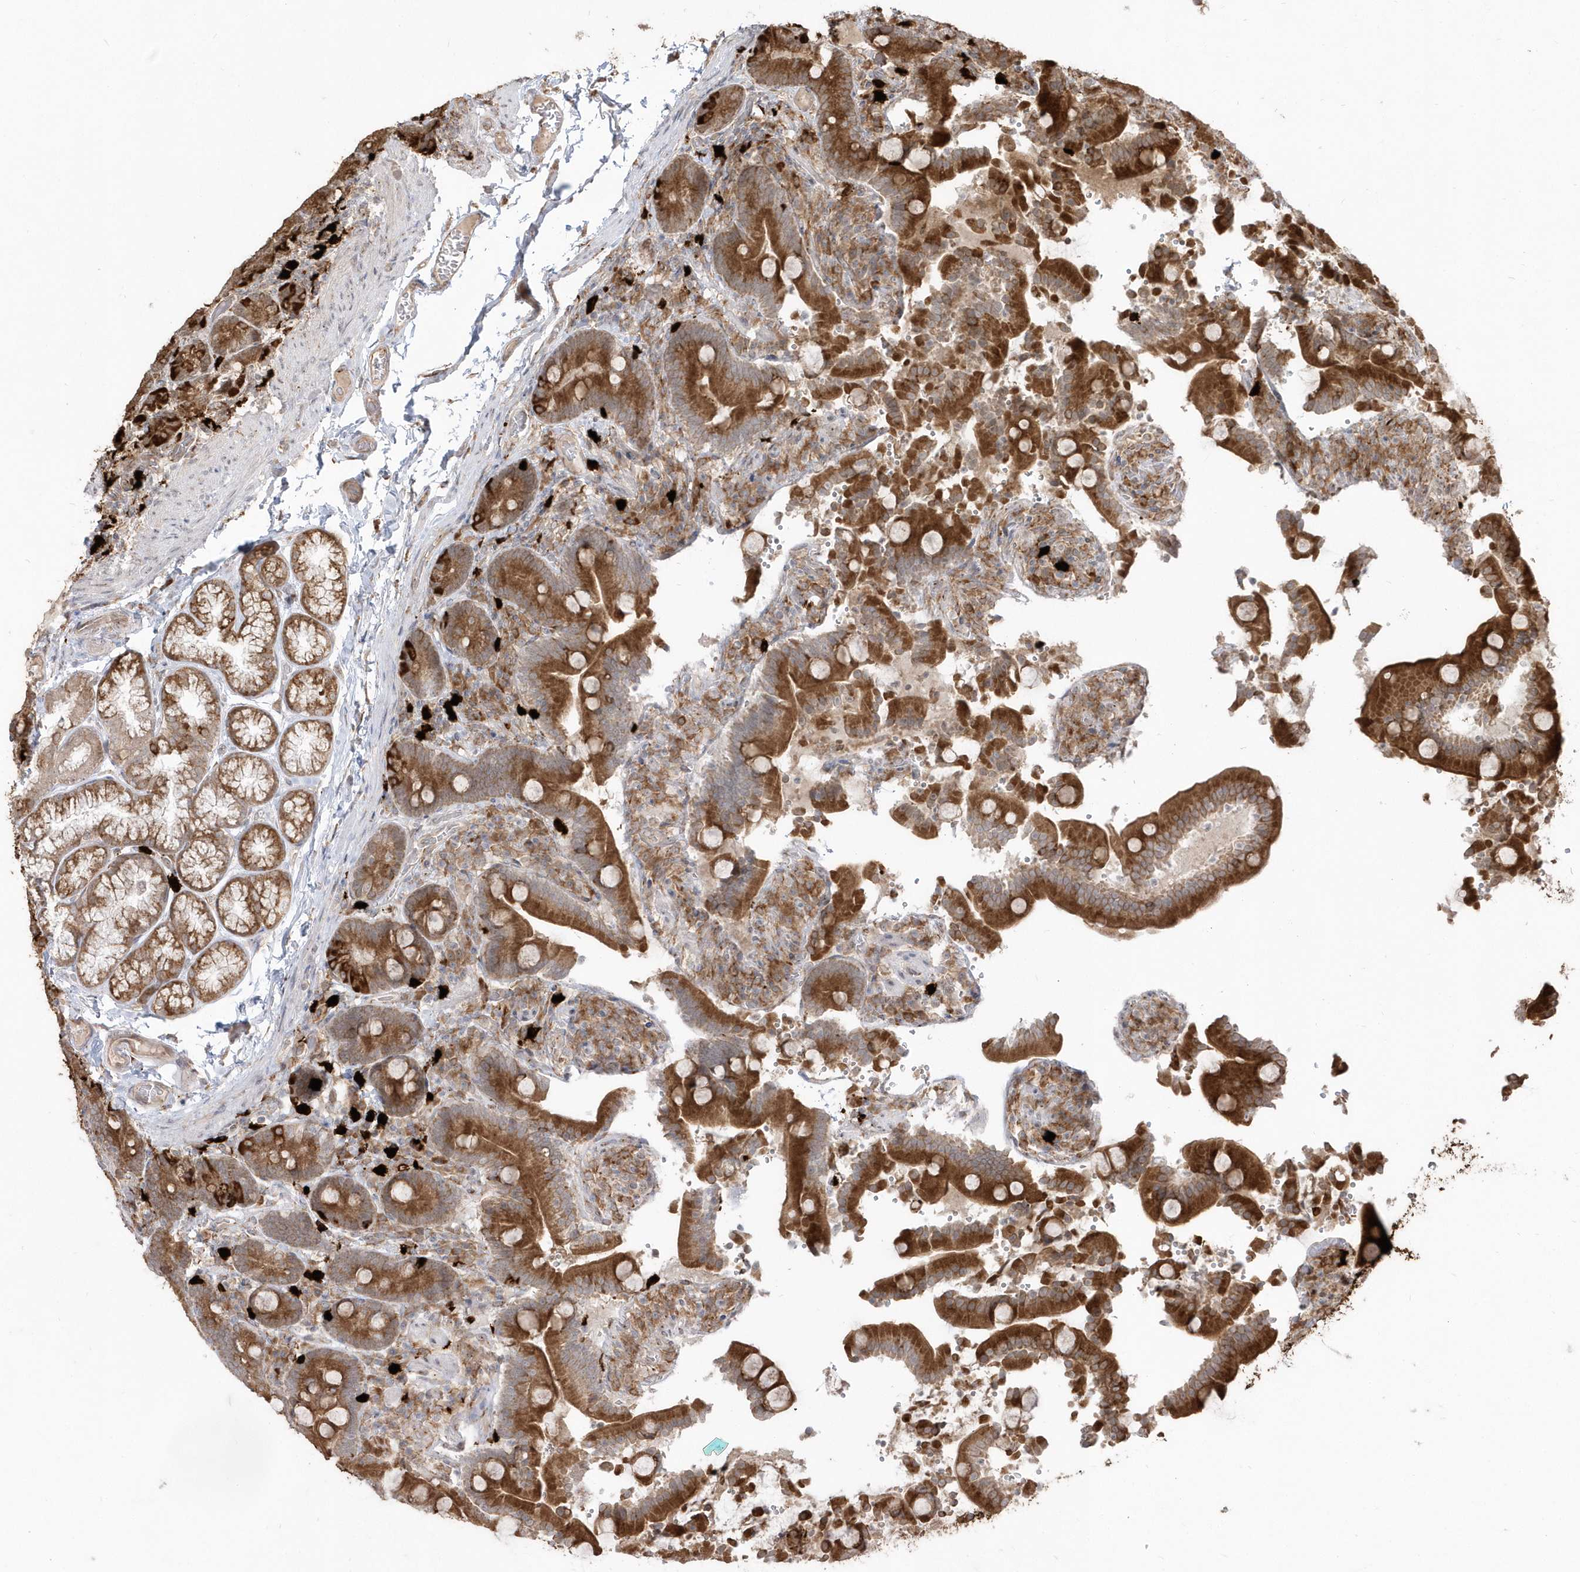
{"staining": {"intensity": "strong", "quantity": ">75%", "location": "cytoplasmic/membranous"}, "tissue": "duodenum", "cell_type": "Glandular cells", "image_type": "normal", "snomed": [{"axis": "morphology", "description": "Normal tissue, NOS"}, {"axis": "topography", "description": "Duodenum"}], "caption": "Immunohistochemistry (DAB (3,3'-diaminobenzidine)) staining of benign human duodenum reveals strong cytoplasmic/membranous protein positivity in approximately >75% of glandular cells.", "gene": "EPC2", "patient": {"sex": "female", "age": 62}}